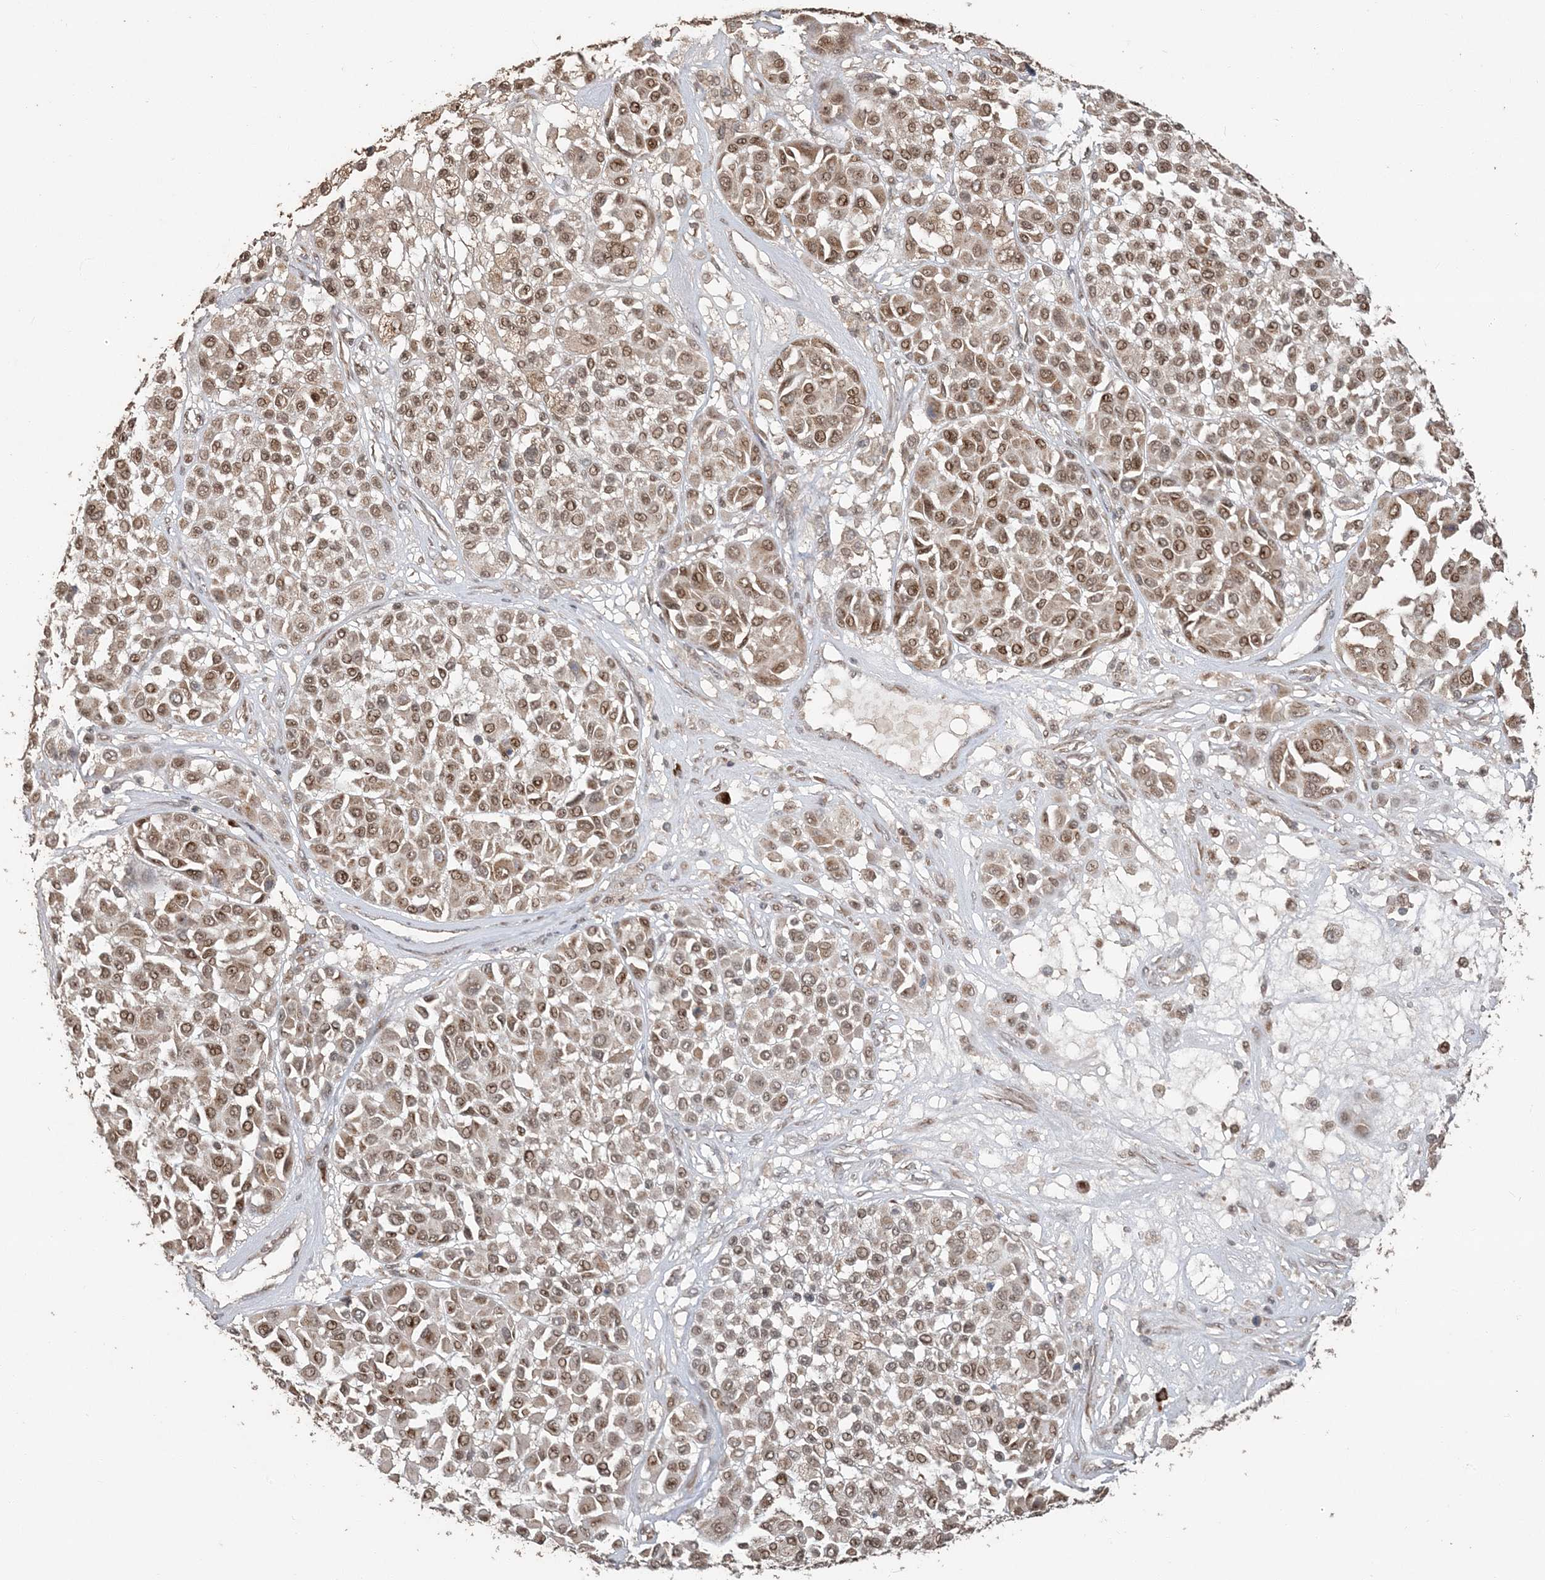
{"staining": {"intensity": "moderate", "quantity": ">75%", "location": "nuclear"}, "tissue": "melanoma", "cell_type": "Tumor cells", "image_type": "cancer", "snomed": [{"axis": "morphology", "description": "Malignant melanoma, Metastatic site"}, {"axis": "topography", "description": "Soft tissue"}], "caption": "This histopathology image exhibits melanoma stained with IHC to label a protein in brown. The nuclear of tumor cells show moderate positivity for the protein. Nuclei are counter-stained blue.", "gene": "RER1", "patient": {"sex": "male", "age": 41}}